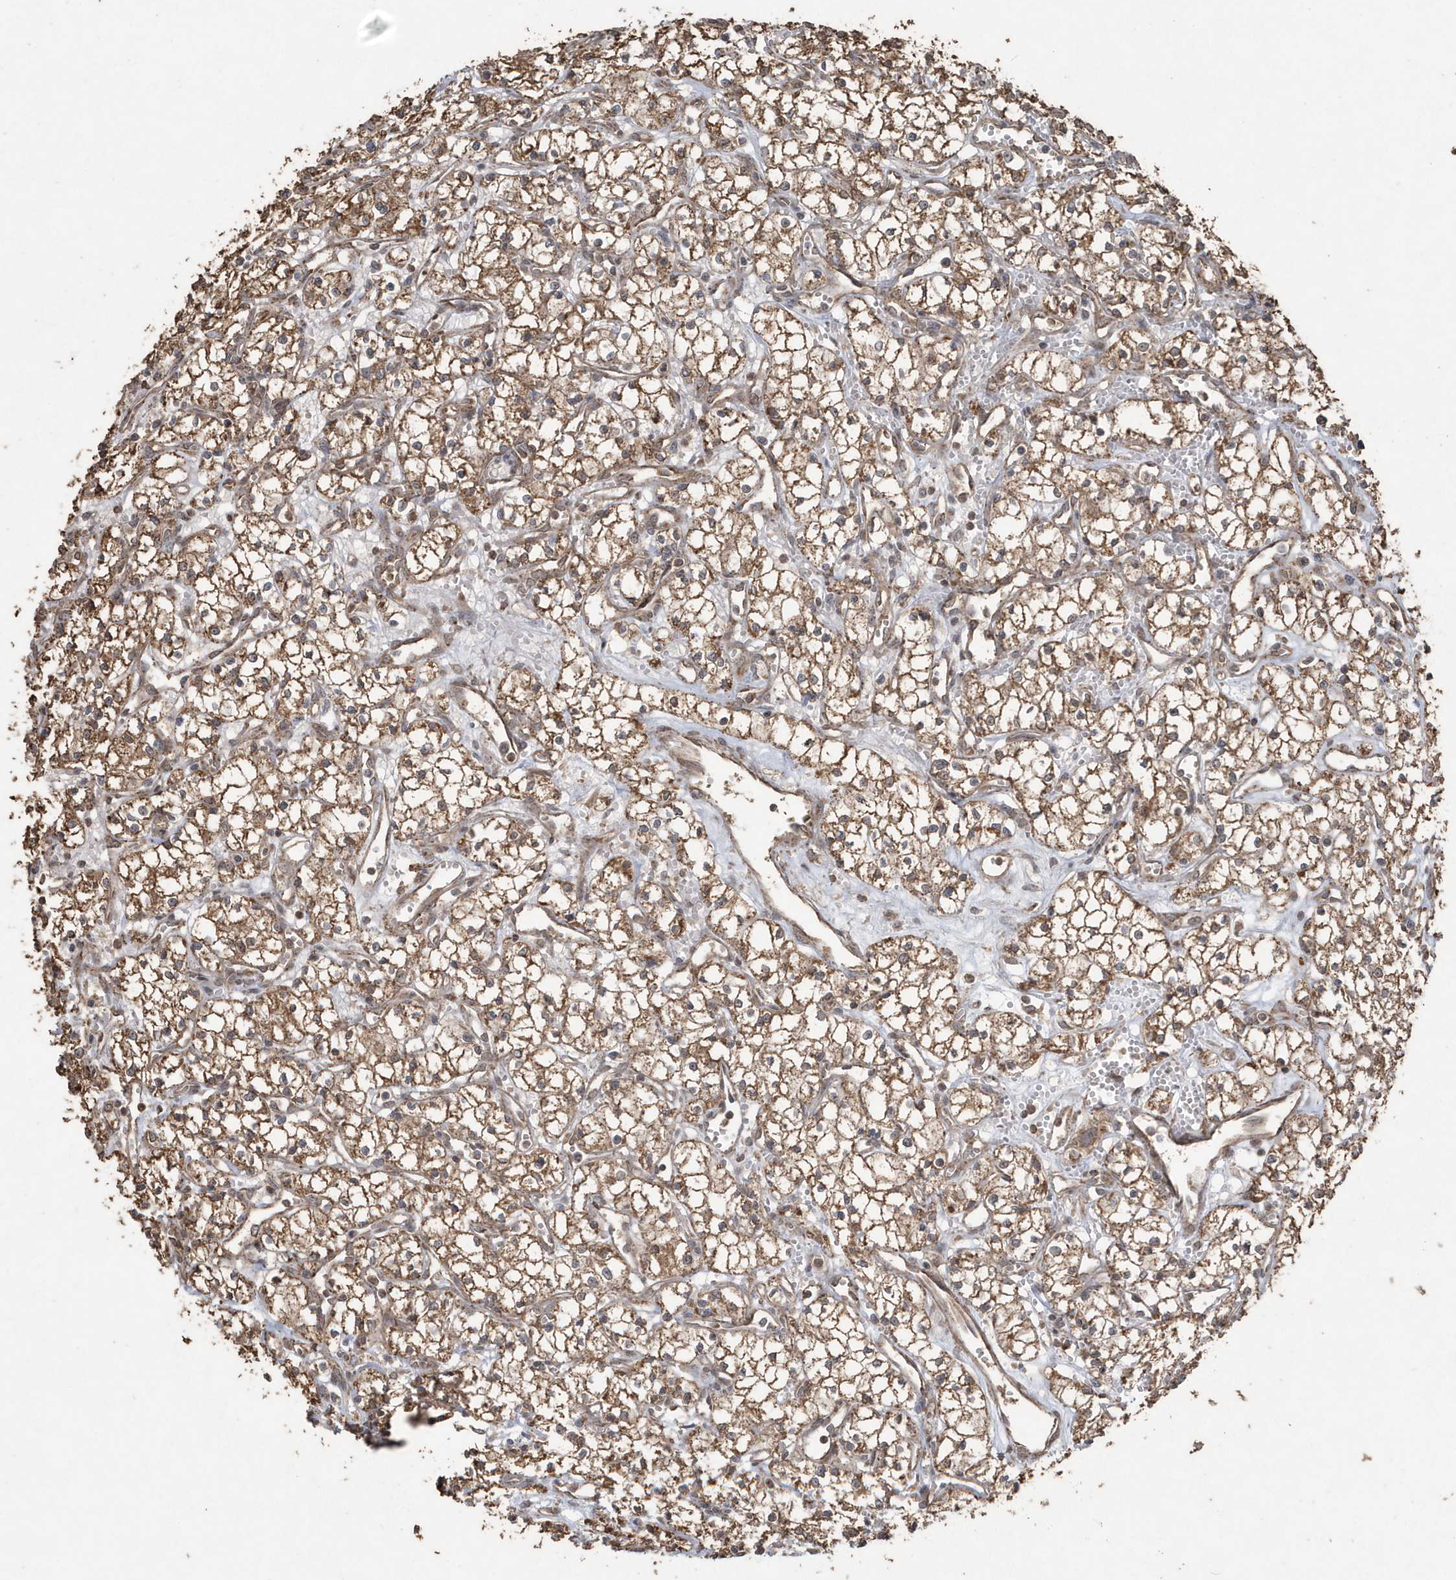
{"staining": {"intensity": "moderate", "quantity": ">75%", "location": "cytoplasmic/membranous"}, "tissue": "renal cancer", "cell_type": "Tumor cells", "image_type": "cancer", "snomed": [{"axis": "morphology", "description": "Adenocarcinoma, NOS"}, {"axis": "topography", "description": "Kidney"}], "caption": "This micrograph demonstrates renal adenocarcinoma stained with immunohistochemistry to label a protein in brown. The cytoplasmic/membranous of tumor cells show moderate positivity for the protein. Nuclei are counter-stained blue.", "gene": "PAXBP1", "patient": {"sex": "male", "age": 59}}